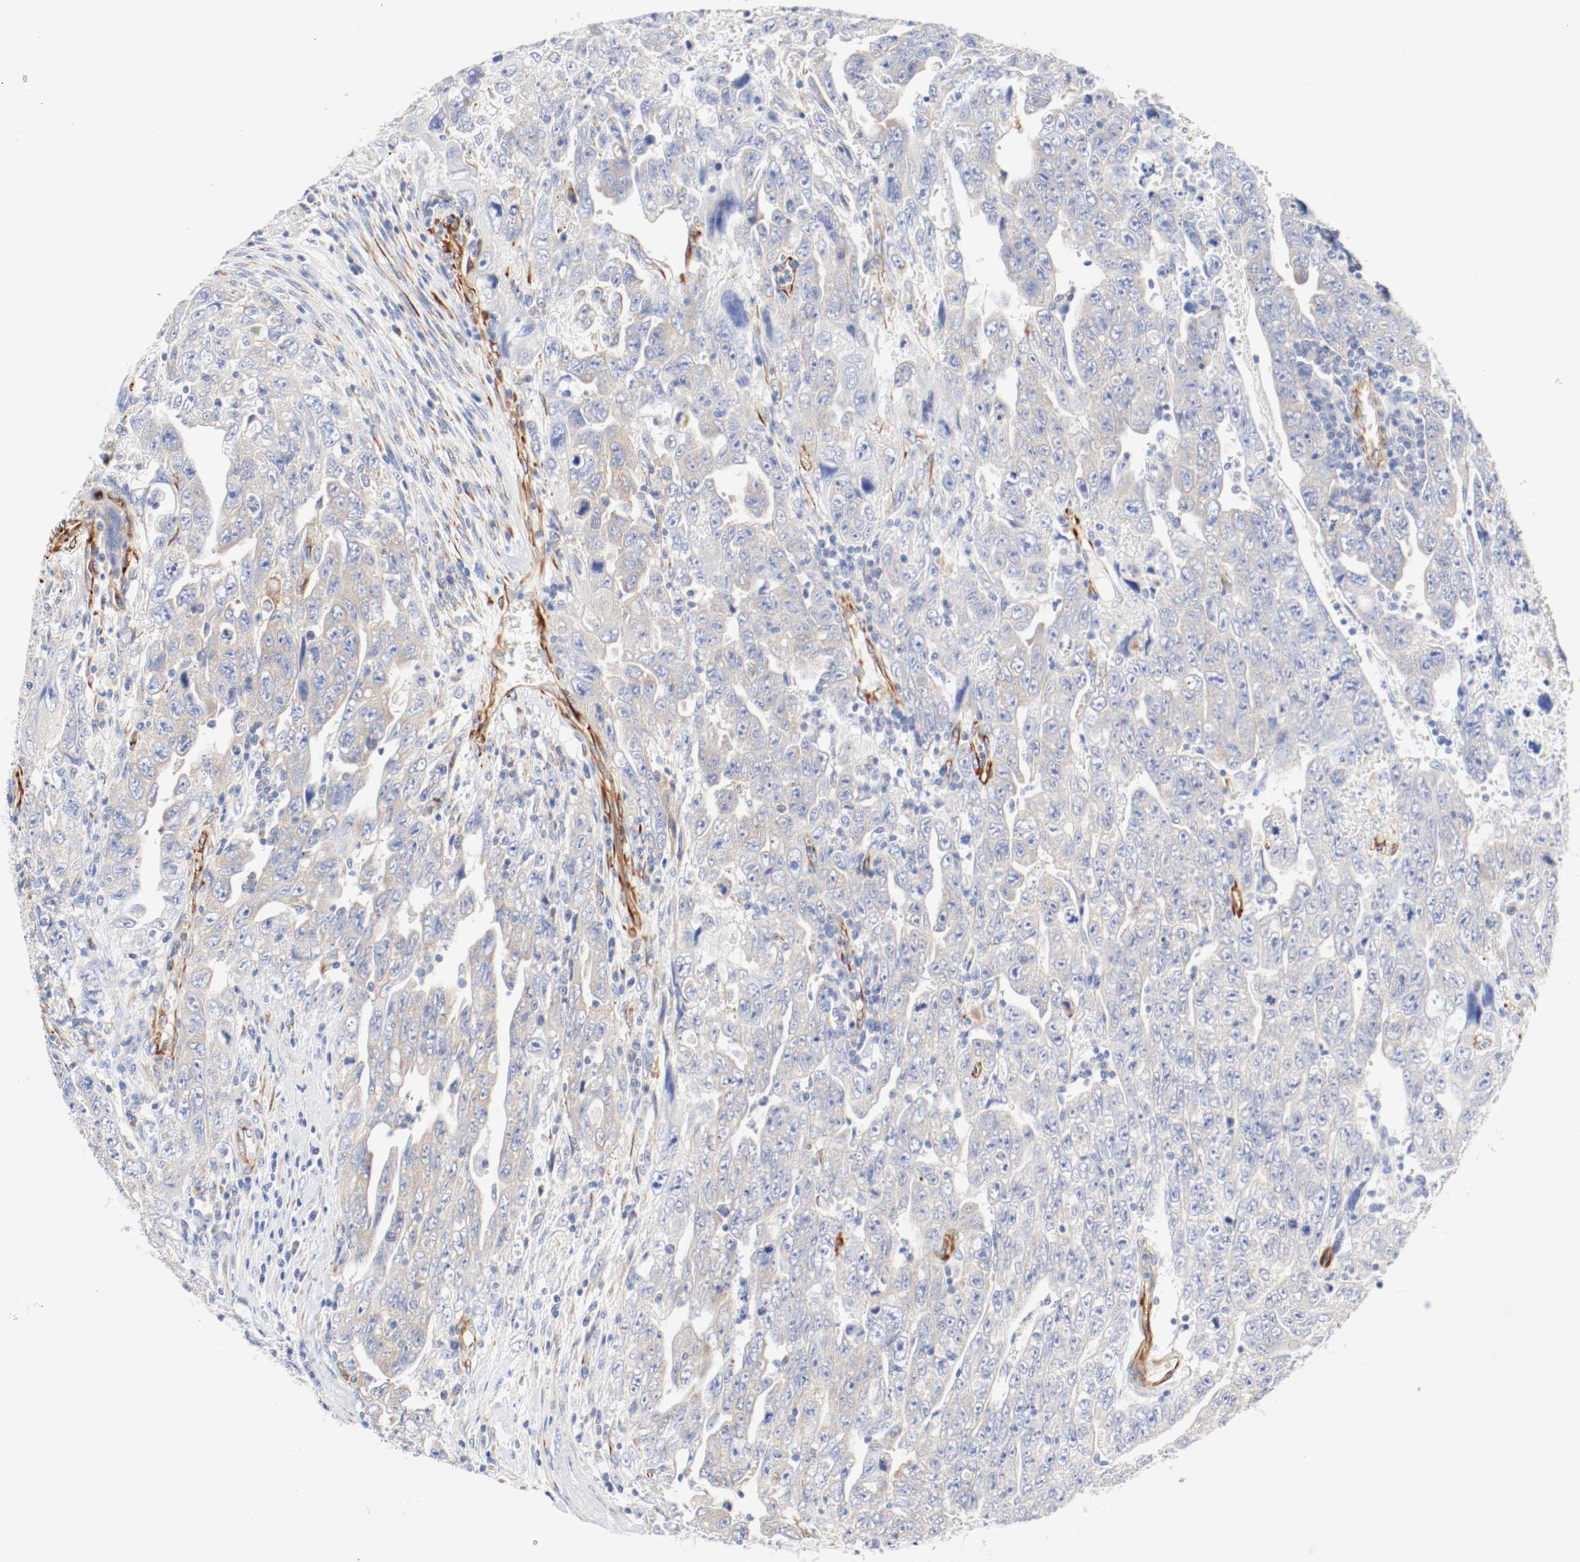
{"staining": {"intensity": "moderate", "quantity": "<25%", "location": "cytoplasmic/membranous"}, "tissue": "testis cancer", "cell_type": "Tumor cells", "image_type": "cancer", "snomed": [{"axis": "morphology", "description": "Carcinoma, Embryonal, NOS"}, {"axis": "topography", "description": "Testis"}], "caption": "Testis cancer stained for a protein exhibits moderate cytoplasmic/membranous positivity in tumor cells.", "gene": "GIT1", "patient": {"sex": "male", "age": 28}}